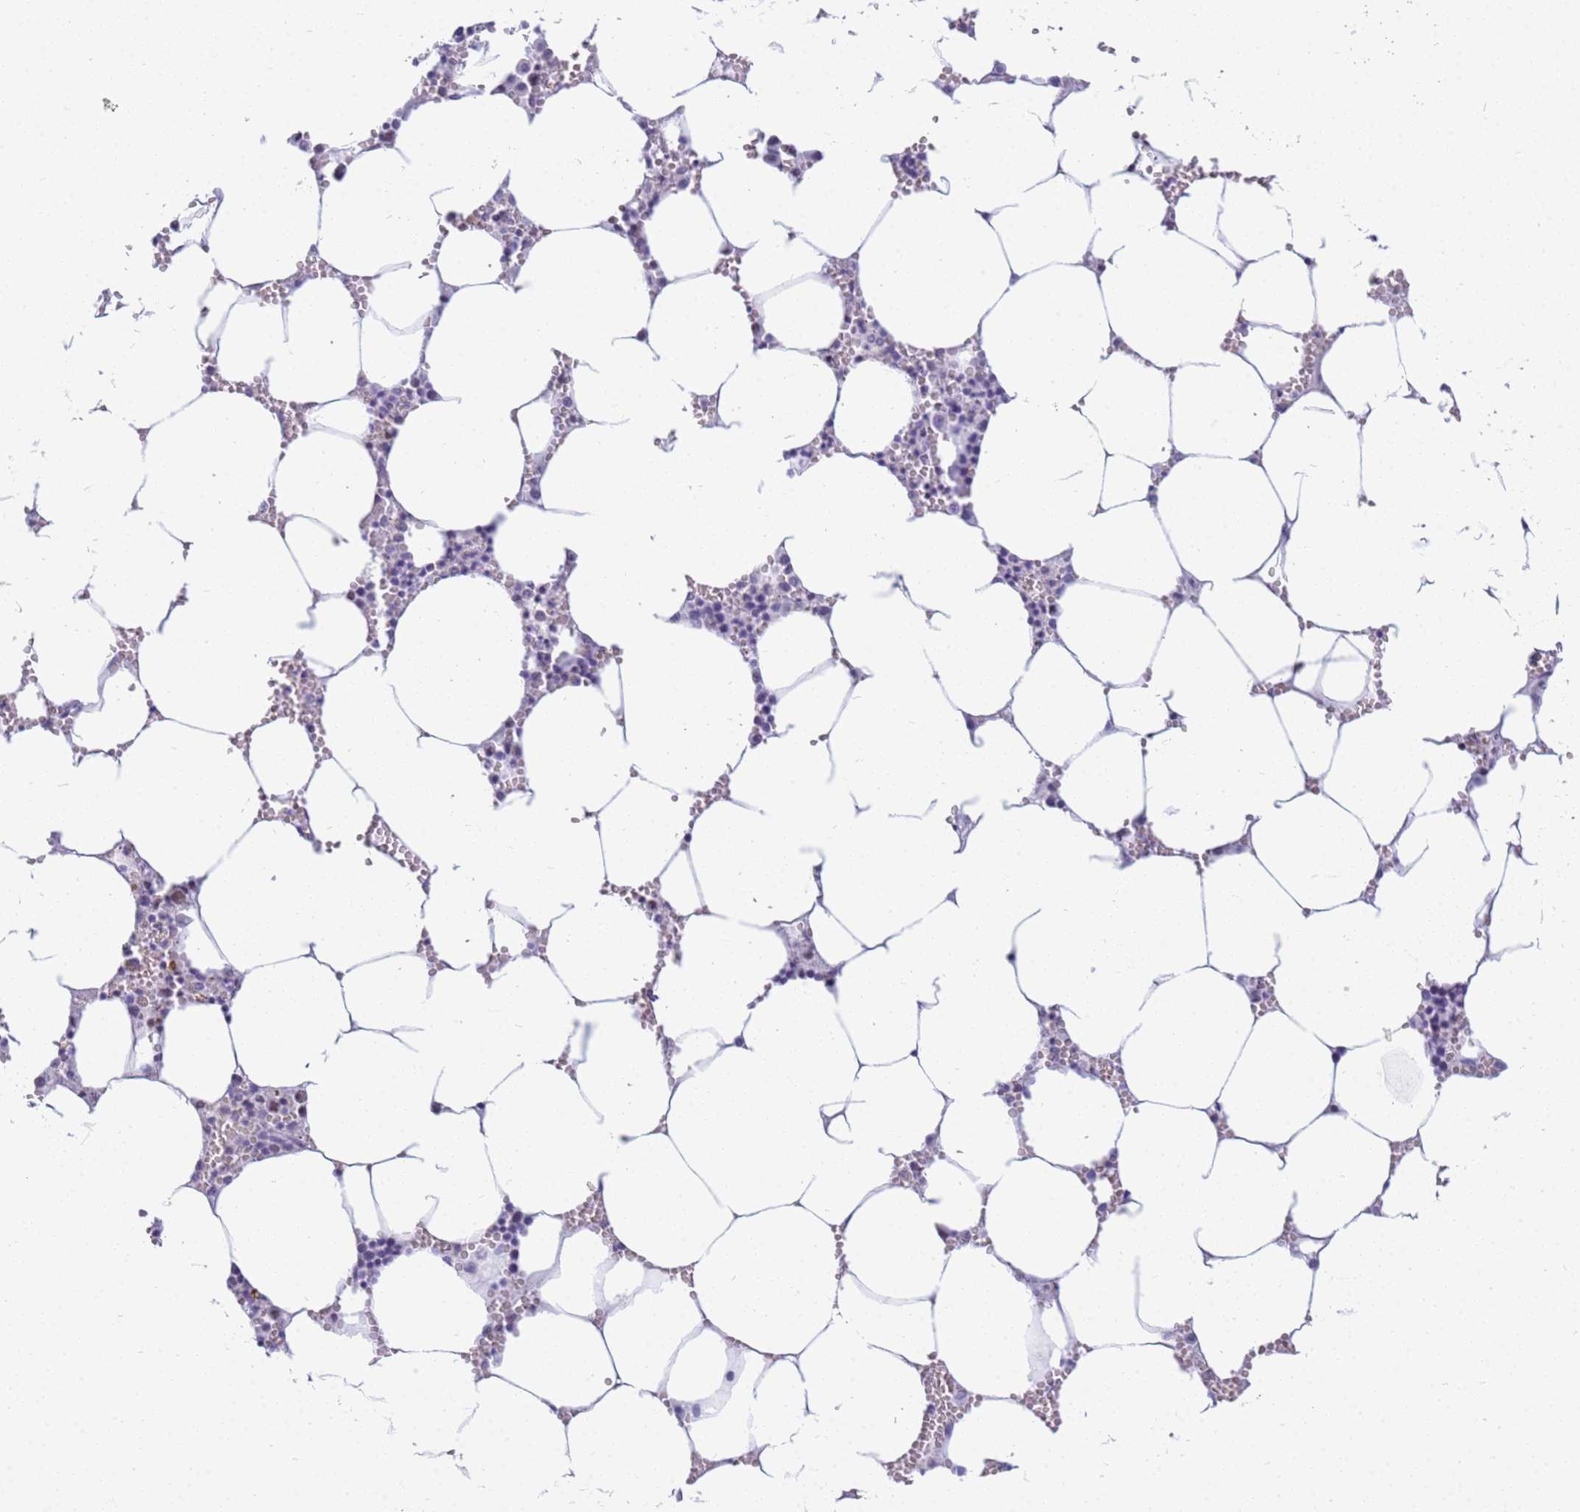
{"staining": {"intensity": "negative", "quantity": "none", "location": "none"}, "tissue": "bone marrow", "cell_type": "Hematopoietic cells", "image_type": "normal", "snomed": [{"axis": "morphology", "description": "Normal tissue, NOS"}, {"axis": "topography", "description": "Bone marrow"}], "caption": "Hematopoietic cells show no significant positivity in normal bone marrow. (DAB (3,3'-diaminobenzidine) immunohistochemistry visualized using brightfield microscopy, high magnification).", "gene": "SNX20", "patient": {"sex": "male", "age": 70}}